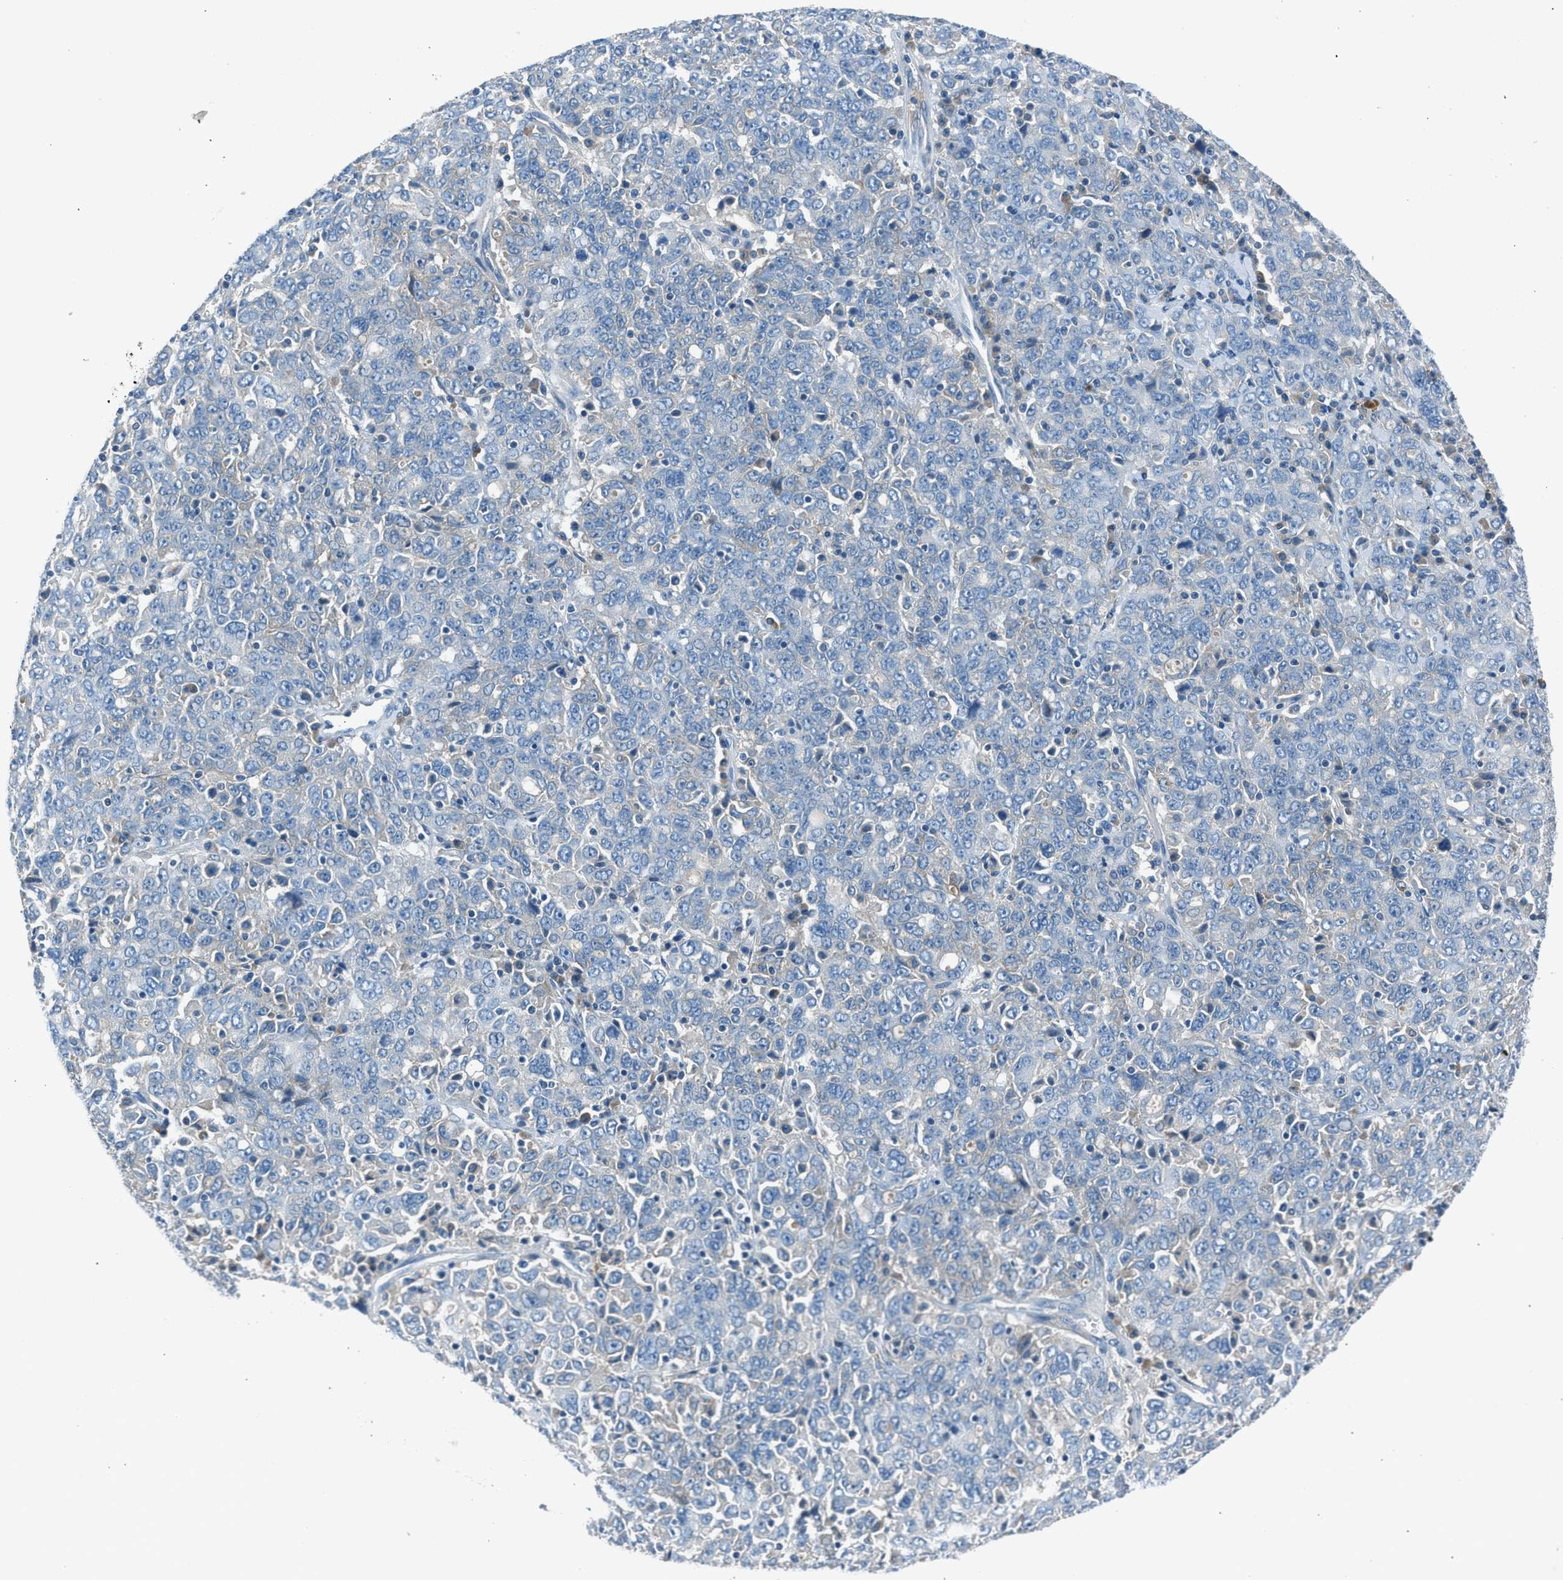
{"staining": {"intensity": "negative", "quantity": "none", "location": "none"}, "tissue": "ovarian cancer", "cell_type": "Tumor cells", "image_type": "cancer", "snomed": [{"axis": "morphology", "description": "Carcinoma, endometroid"}, {"axis": "topography", "description": "Ovary"}], "caption": "Ovarian cancer (endometroid carcinoma) was stained to show a protein in brown. There is no significant positivity in tumor cells.", "gene": "BMP1", "patient": {"sex": "female", "age": 62}}